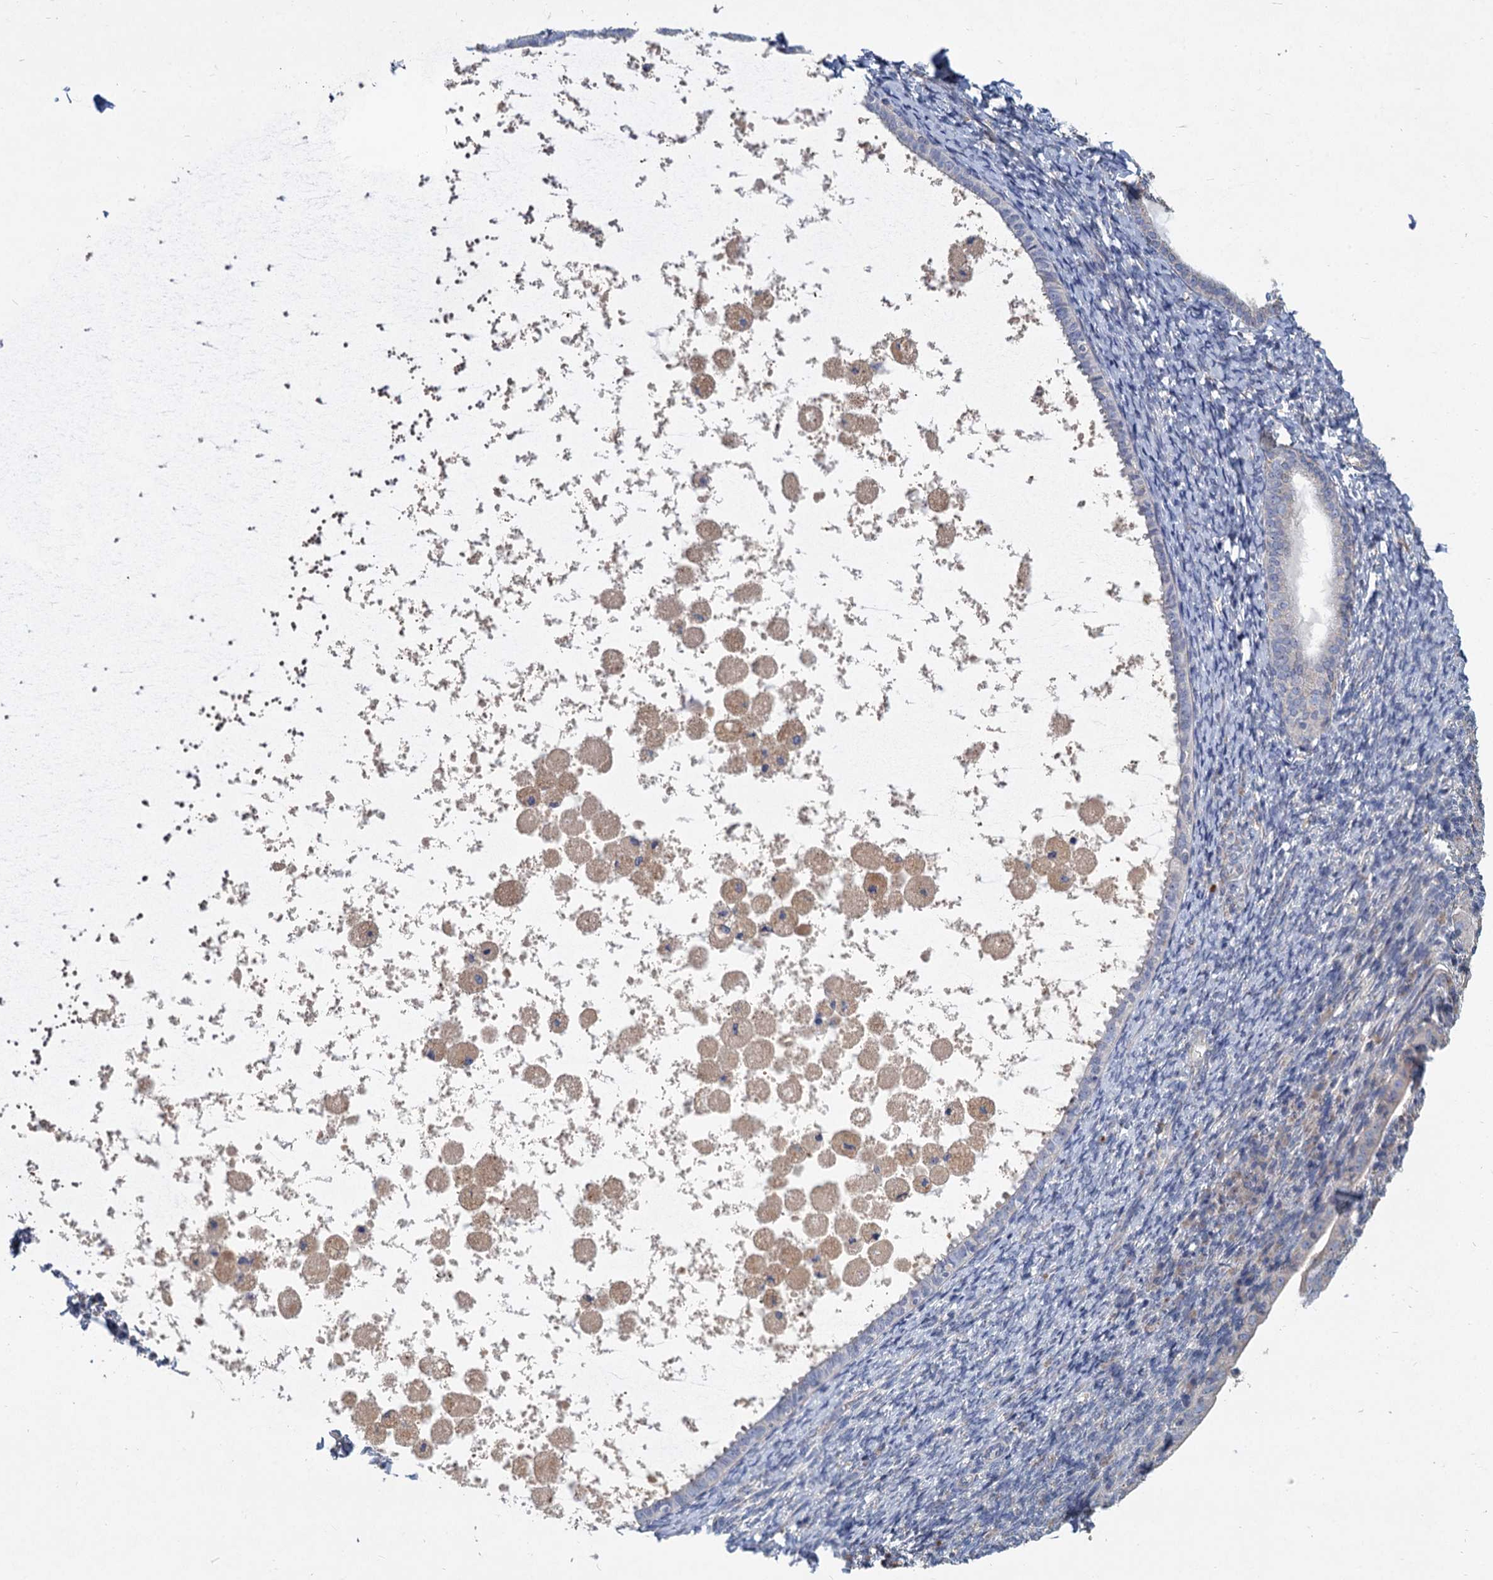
{"staining": {"intensity": "negative", "quantity": "none", "location": "none"}, "tissue": "endometrium", "cell_type": "Cells in endometrial stroma", "image_type": "normal", "snomed": [{"axis": "morphology", "description": "Normal tissue, NOS"}, {"axis": "topography", "description": "Endometrium"}], "caption": "IHC of normal human endometrium displays no expression in cells in endometrial stroma.", "gene": "HES2", "patient": {"sex": "female", "age": 72}}